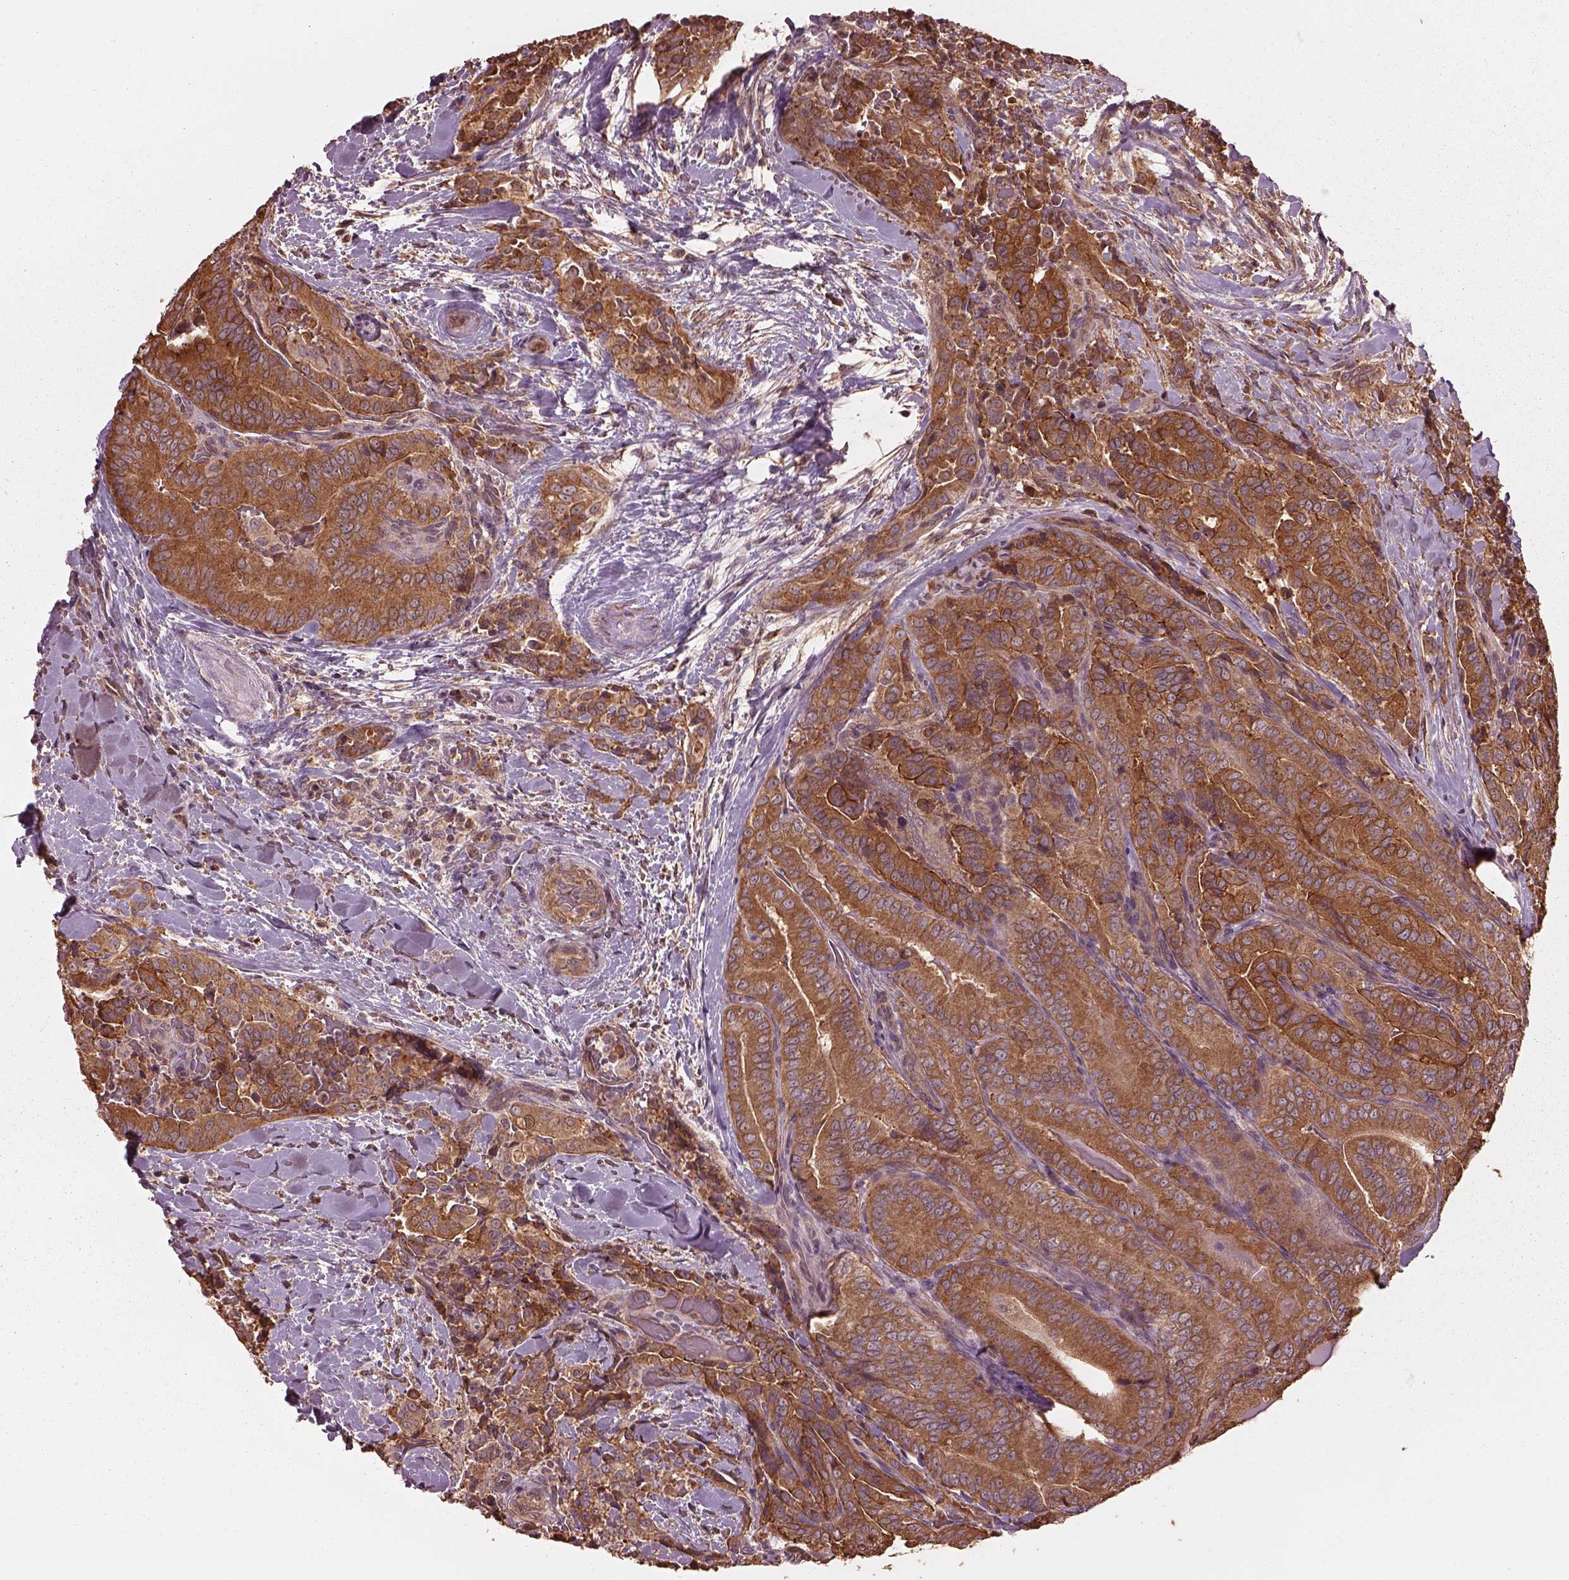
{"staining": {"intensity": "strong", "quantity": ">75%", "location": "cytoplasmic/membranous"}, "tissue": "thyroid cancer", "cell_type": "Tumor cells", "image_type": "cancer", "snomed": [{"axis": "morphology", "description": "Papillary adenocarcinoma, NOS"}, {"axis": "topography", "description": "Thyroid gland"}], "caption": "An immunohistochemistry photomicrograph of tumor tissue is shown. Protein staining in brown shows strong cytoplasmic/membranous positivity in thyroid cancer (papillary adenocarcinoma) within tumor cells.", "gene": "METTL4", "patient": {"sex": "male", "age": 61}}